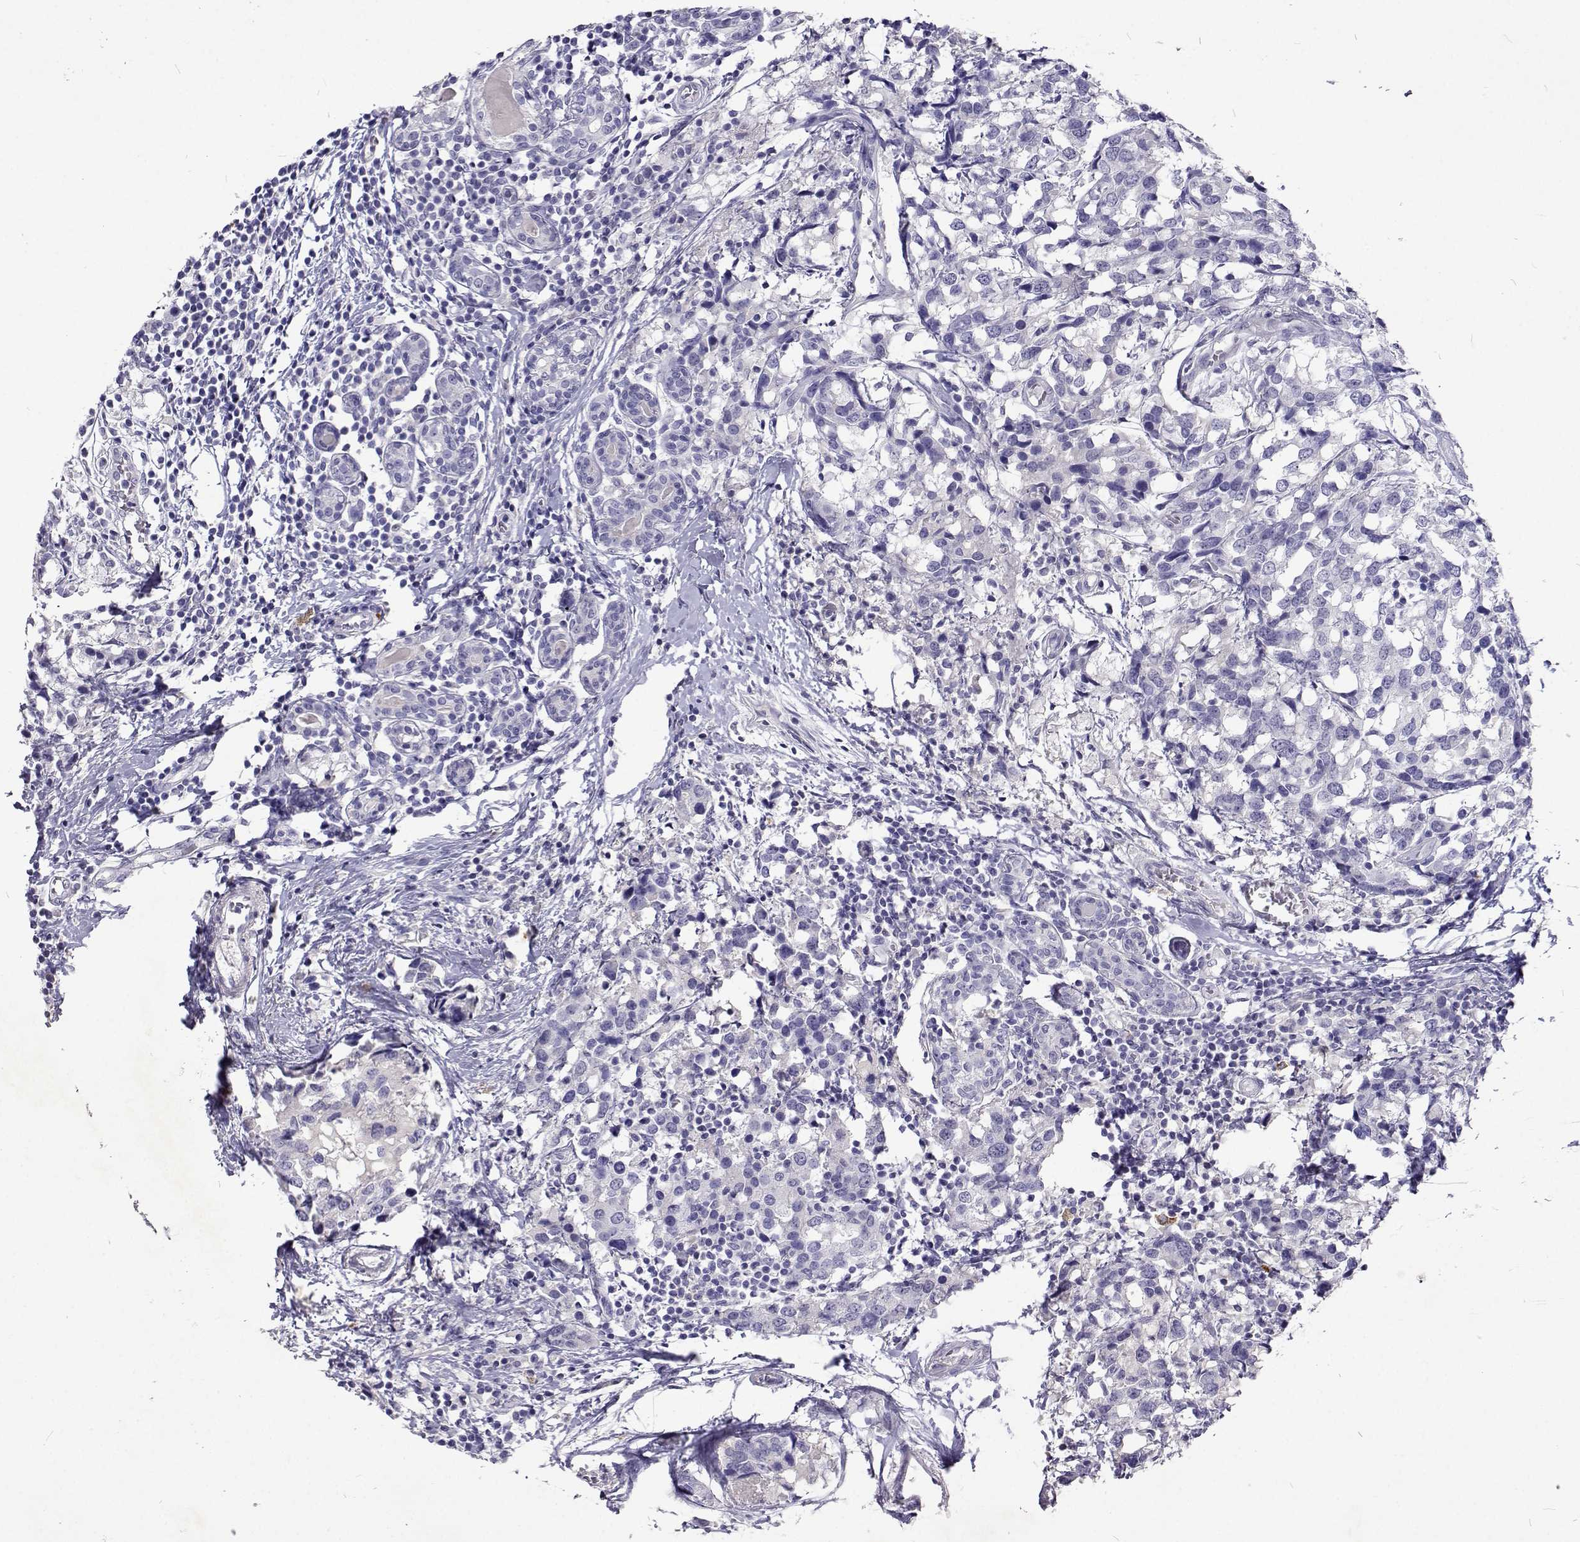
{"staining": {"intensity": "negative", "quantity": "none", "location": "none"}, "tissue": "breast cancer", "cell_type": "Tumor cells", "image_type": "cancer", "snomed": [{"axis": "morphology", "description": "Lobular carcinoma"}, {"axis": "topography", "description": "Breast"}], "caption": "Tumor cells show no significant protein staining in breast cancer.", "gene": "CFAP44", "patient": {"sex": "female", "age": 59}}